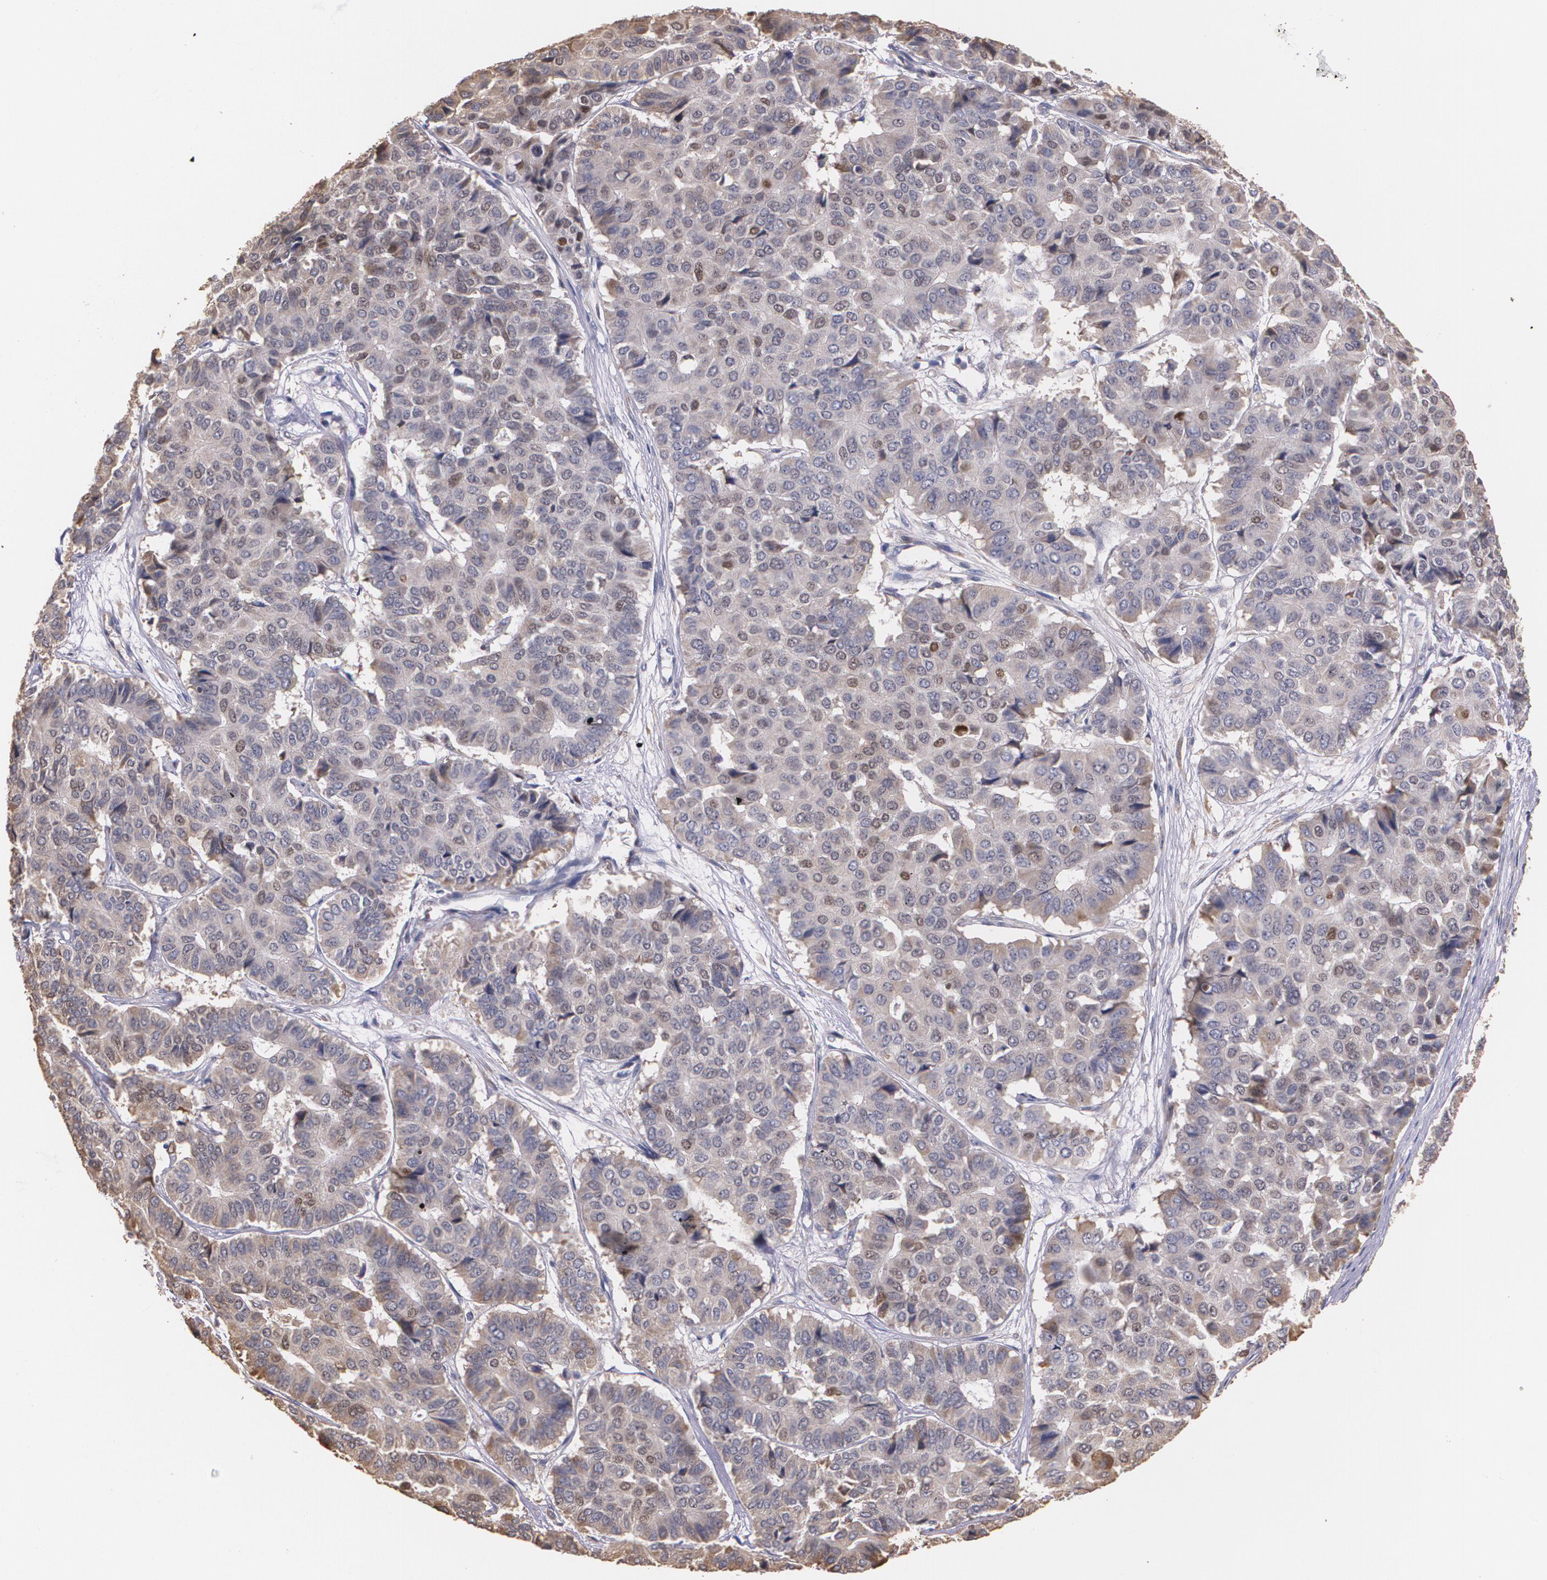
{"staining": {"intensity": "weak", "quantity": ">75%", "location": "cytoplasmic/membranous"}, "tissue": "pancreatic cancer", "cell_type": "Tumor cells", "image_type": "cancer", "snomed": [{"axis": "morphology", "description": "Adenocarcinoma, NOS"}, {"axis": "topography", "description": "Pancreas"}], "caption": "Adenocarcinoma (pancreatic) stained for a protein (brown) reveals weak cytoplasmic/membranous positive positivity in approximately >75% of tumor cells.", "gene": "ATF3", "patient": {"sex": "male", "age": 50}}